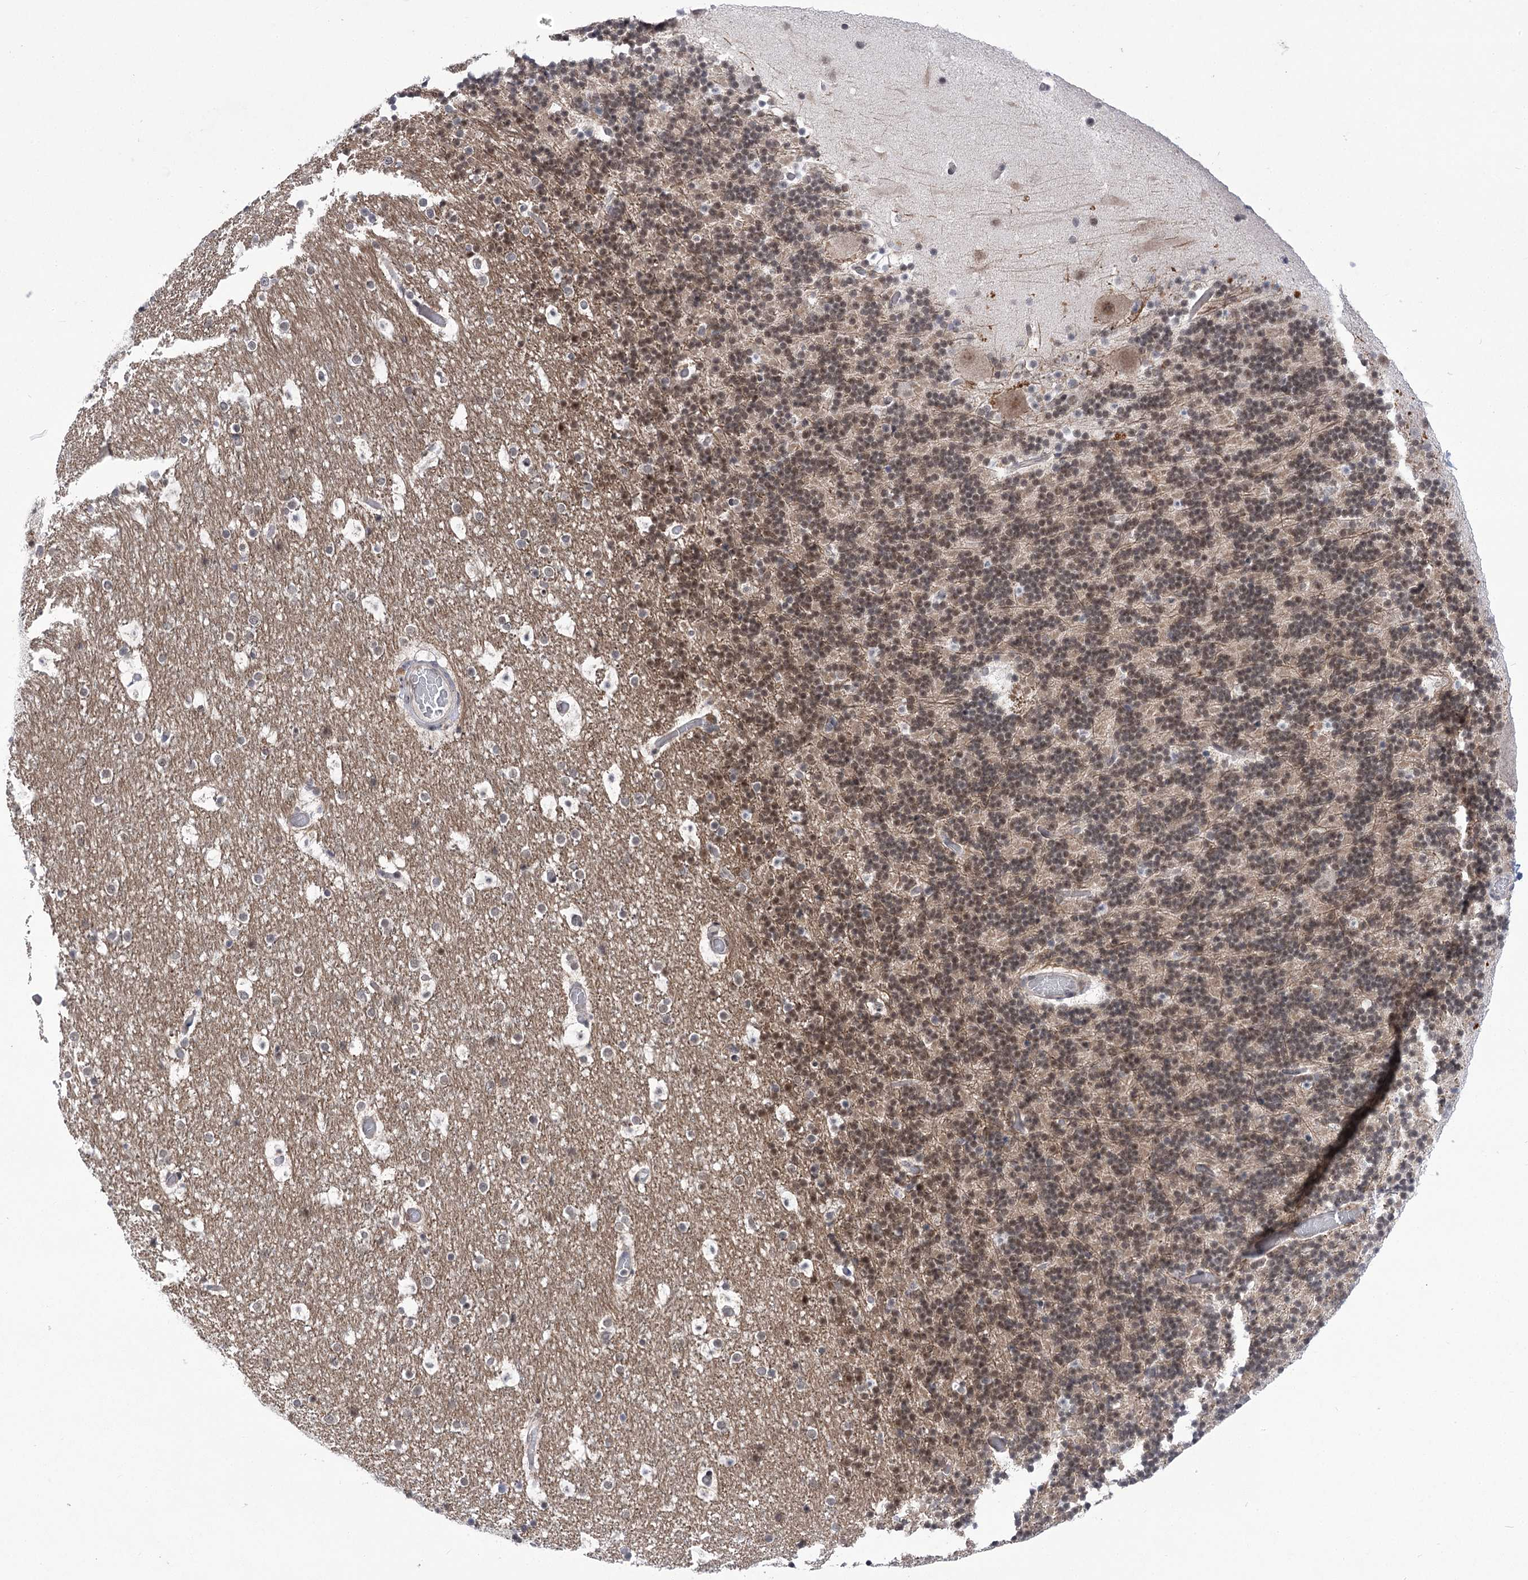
{"staining": {"intensity": "moderate", "quantity": "25%-75%", "location": "nuclear"}, "tissue": "cerebellum", "cell_type": "Cells in granular layer", "image_type": "normal", "snomed": [{"axis": "morphology", "description": "Normal tissue, NOS"}, {"axis": "topography", "description": "Cerebellum"}], "caption": "Protein expression analysis of normal cerebellum exhibits moderate nuclear positivity in about 25%-75% of cells in granular layer.", "gene": "ZMAT2", "patient": {"sex": "male", "age": 57}}